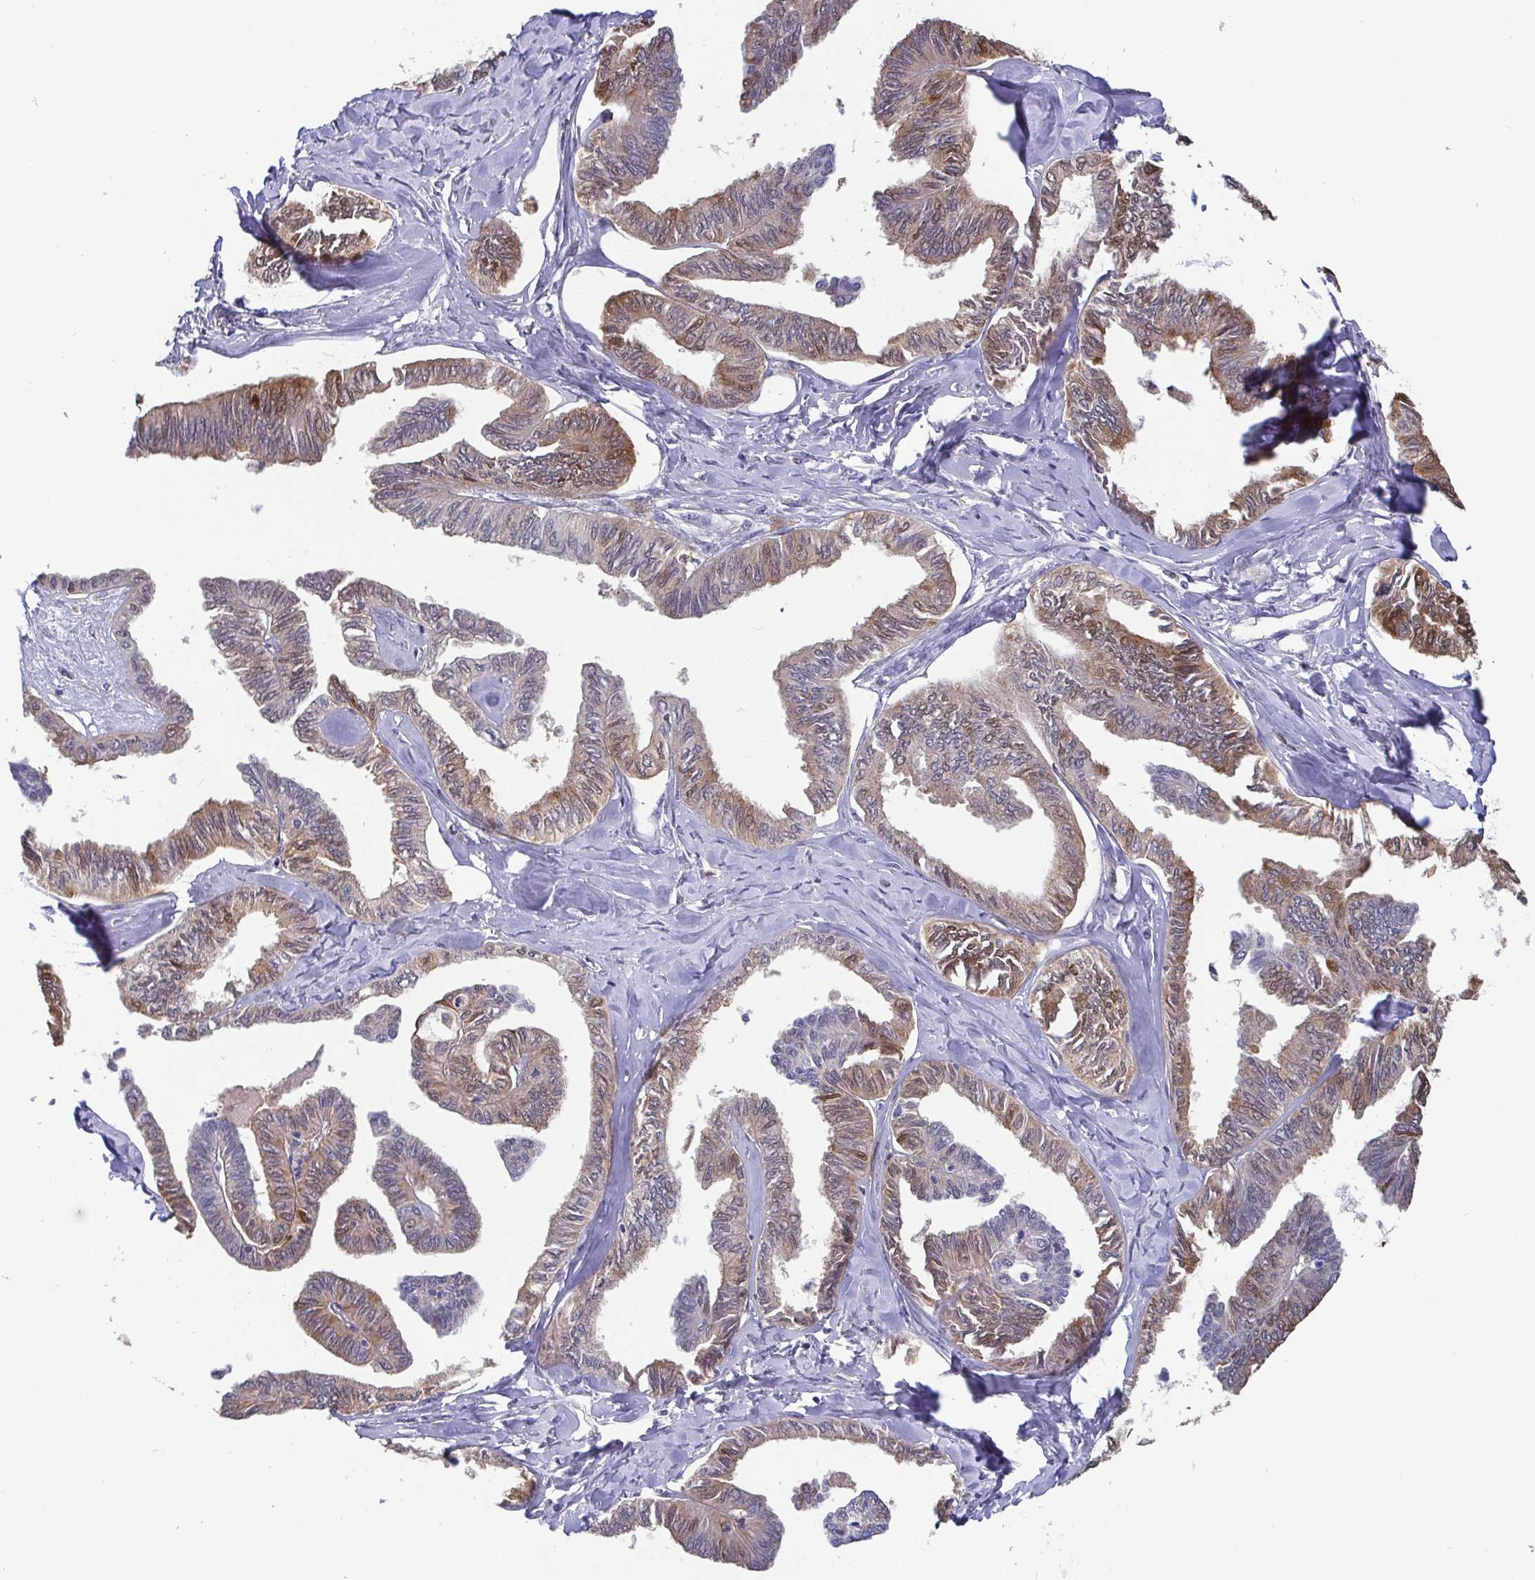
{"staining": {"intensity": "moderate", "quantity": "25%-75%", "location": "cytoplasmic/membranous,nuclear"}, "tissue": "ovarian cancer", "cell_type": "Tumor cells", "image_type": "cancer", "snomed": [{"axis": "morphology", "description": "Carcinoma, endometroid"}, {"axis": "topography", "description": "Ovary"}], "caption": "Moderate cytoplasmic/membranous and nuclear expression for a protein is identified in approximately 25%-75% of tumor cells of ovarian endometroid carcinoma using immunohistochemistry.", "gene": "IDH1", "patient": {"sex": "female", "age": 70}}